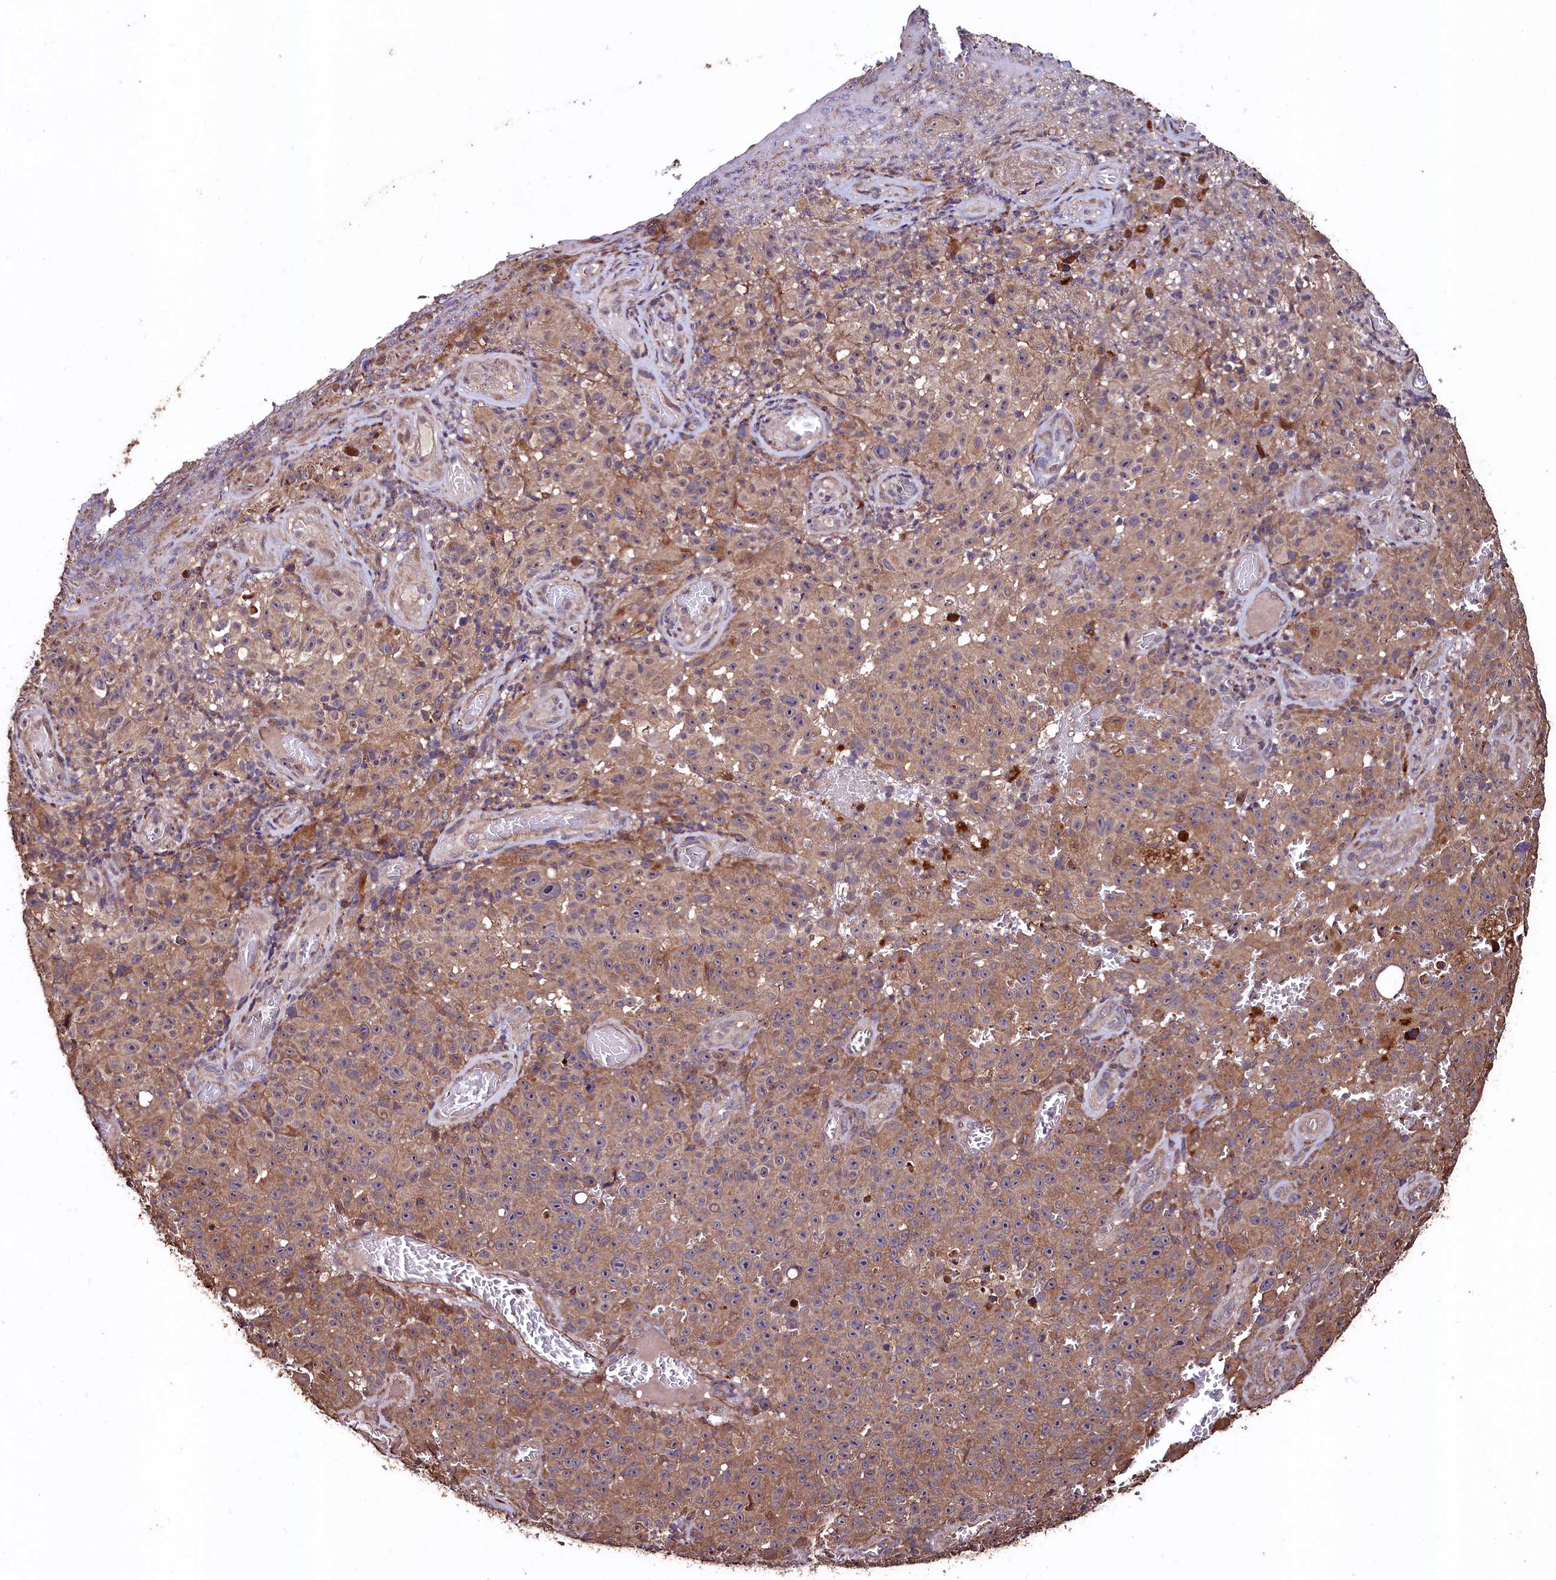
{"staining": {"intensity": "moderate", "quantity": ">75%", "location": "cytoplasmic/membranous"}, "tissue": "melanoma", "cell_type": "Tumor cells", "image_type": "cancer", "snomed": [{"axis": "morphology", "description": "Malignant melanoma, NOS"}, {"axis": "topography", "description": "Skin"}], "caption": "Moderate cytoplasmic/membranous staining is present in about >75% of tumor cells in melanoma. The protein of interest is stained brown, and the nuclei are stained in blue (DAB IHC with brightfield microscopy, high magnification).", "gene": "TMEM98", "patient": {"sex": "female", "age": 82}}